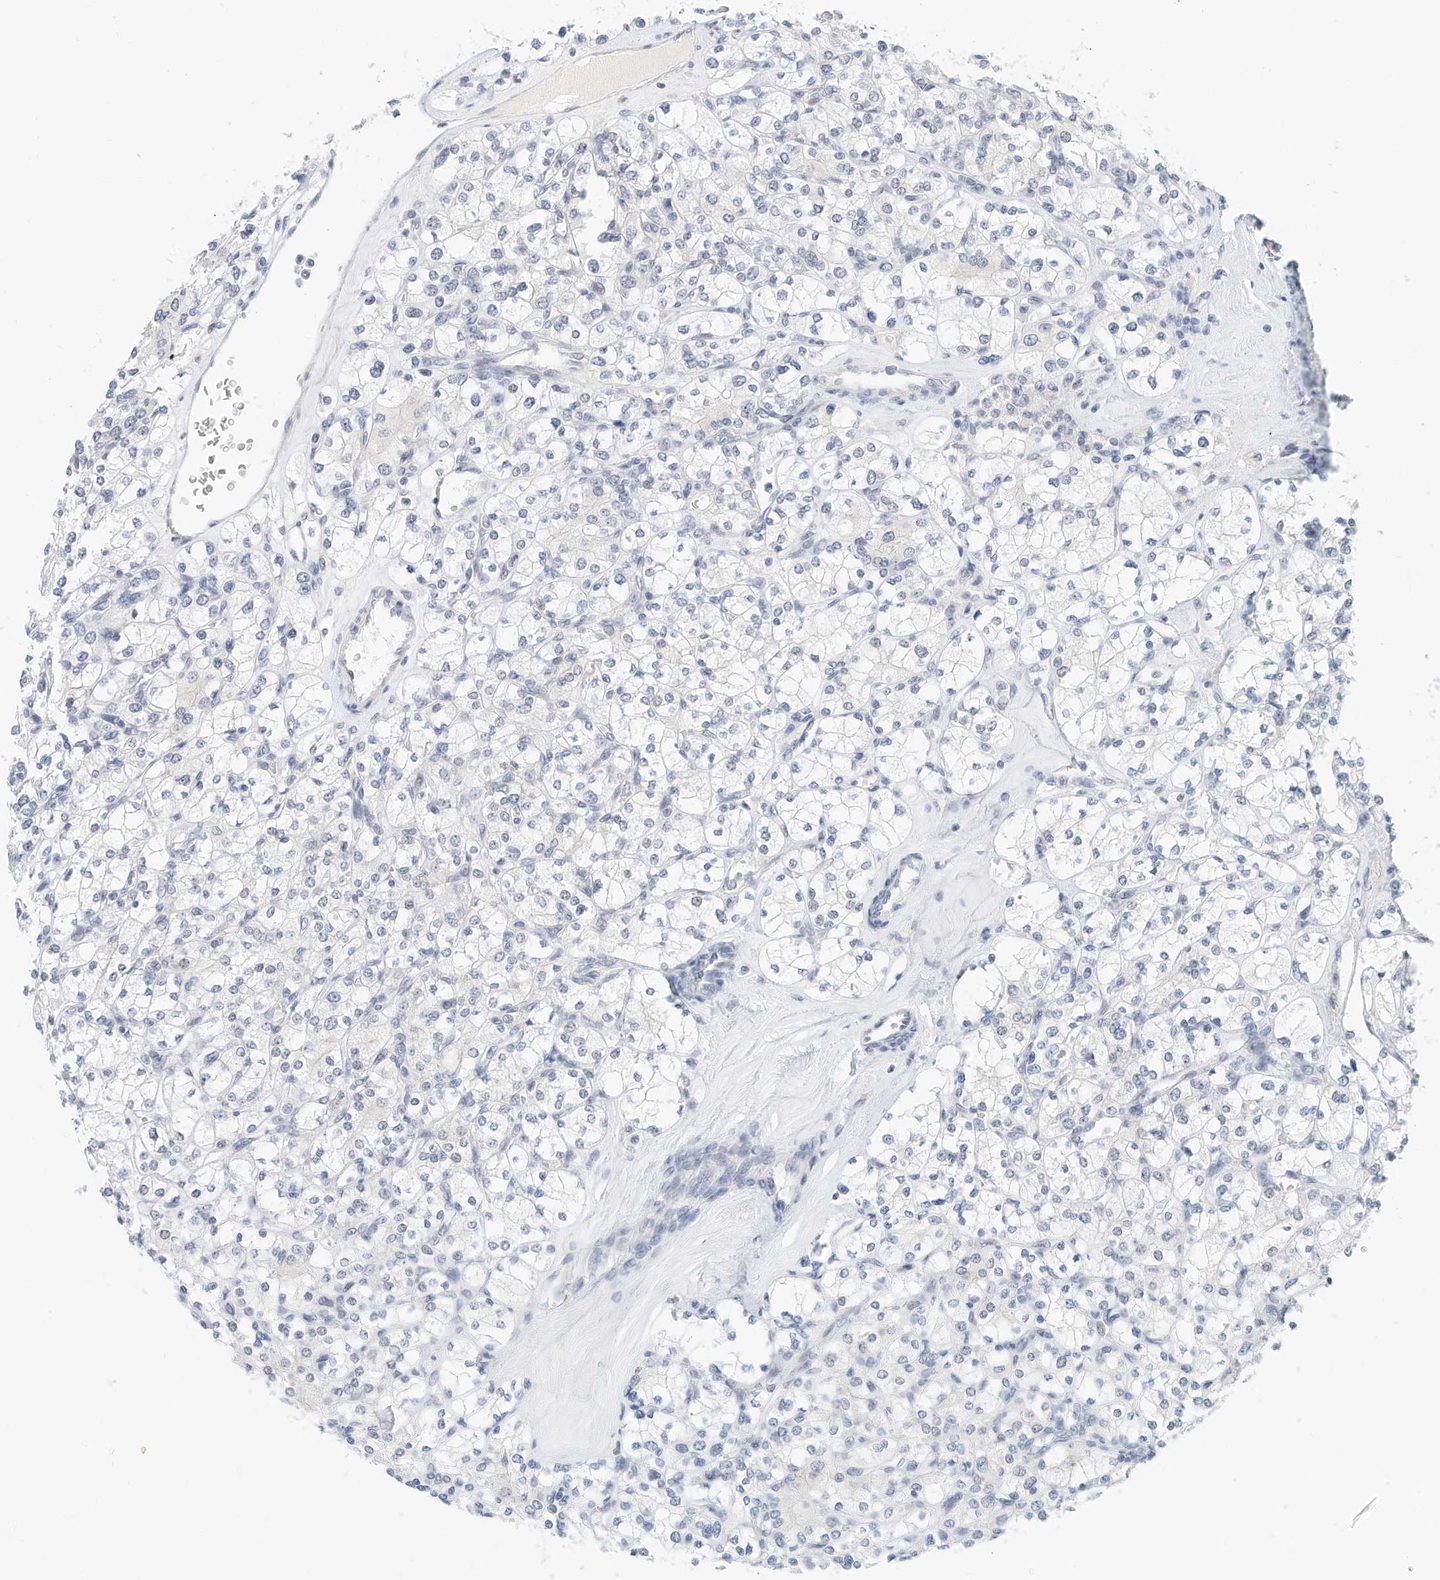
{"staining": {"intensity": "negative", "quantity": "none", "location": "none"}, "tissue": "renal cancer", "cell_type": "Tumor cells", "image_type": "cancer", "snomed": [{"axis": "morphology", "description": "Adenocarcinoma, NOS"}, {"axis": "topography", "description": "Kidney"}], "caption": "This is an immunohistochemistry (IHC) micrograph of renal cancer. There is no staining in tumor cells.", "gene": "ARHGAP28", "patient": {"sex": "male", "age": 77}}